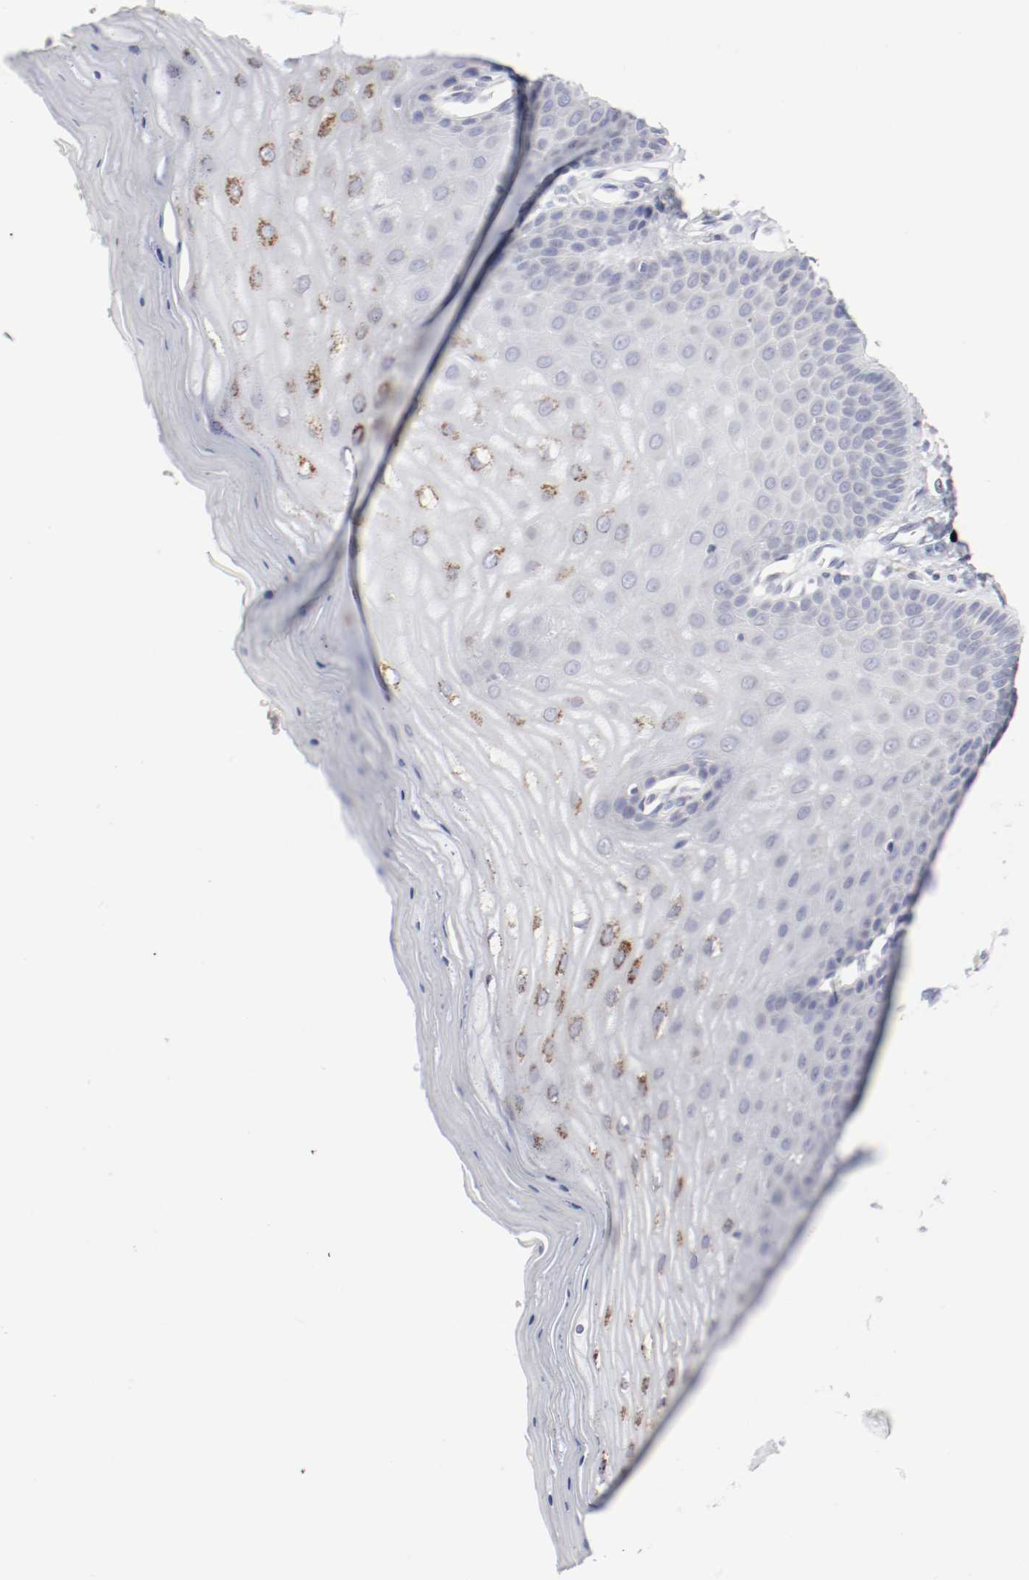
{"staining": {"intensity": "weak", "quantity": "<25%", "location": "cytoplasmic/membranous"}, "tissue": "cervix", "cell_type": "Glandular cells", "image_type": "normal", "snomed": [{"axis": "morphology", "description": "Normal tissue, NOS"}, {"axis": "topography", "description": "Cervix"}], "caption": "IHC histopathology image of unremarkable cervix stained for a protein (brown), which displays no staining in glandular cells. (DAB IHC, high magnification).", "gene": "ITGAX", "patient": {"sex": "female", "age": 55}}